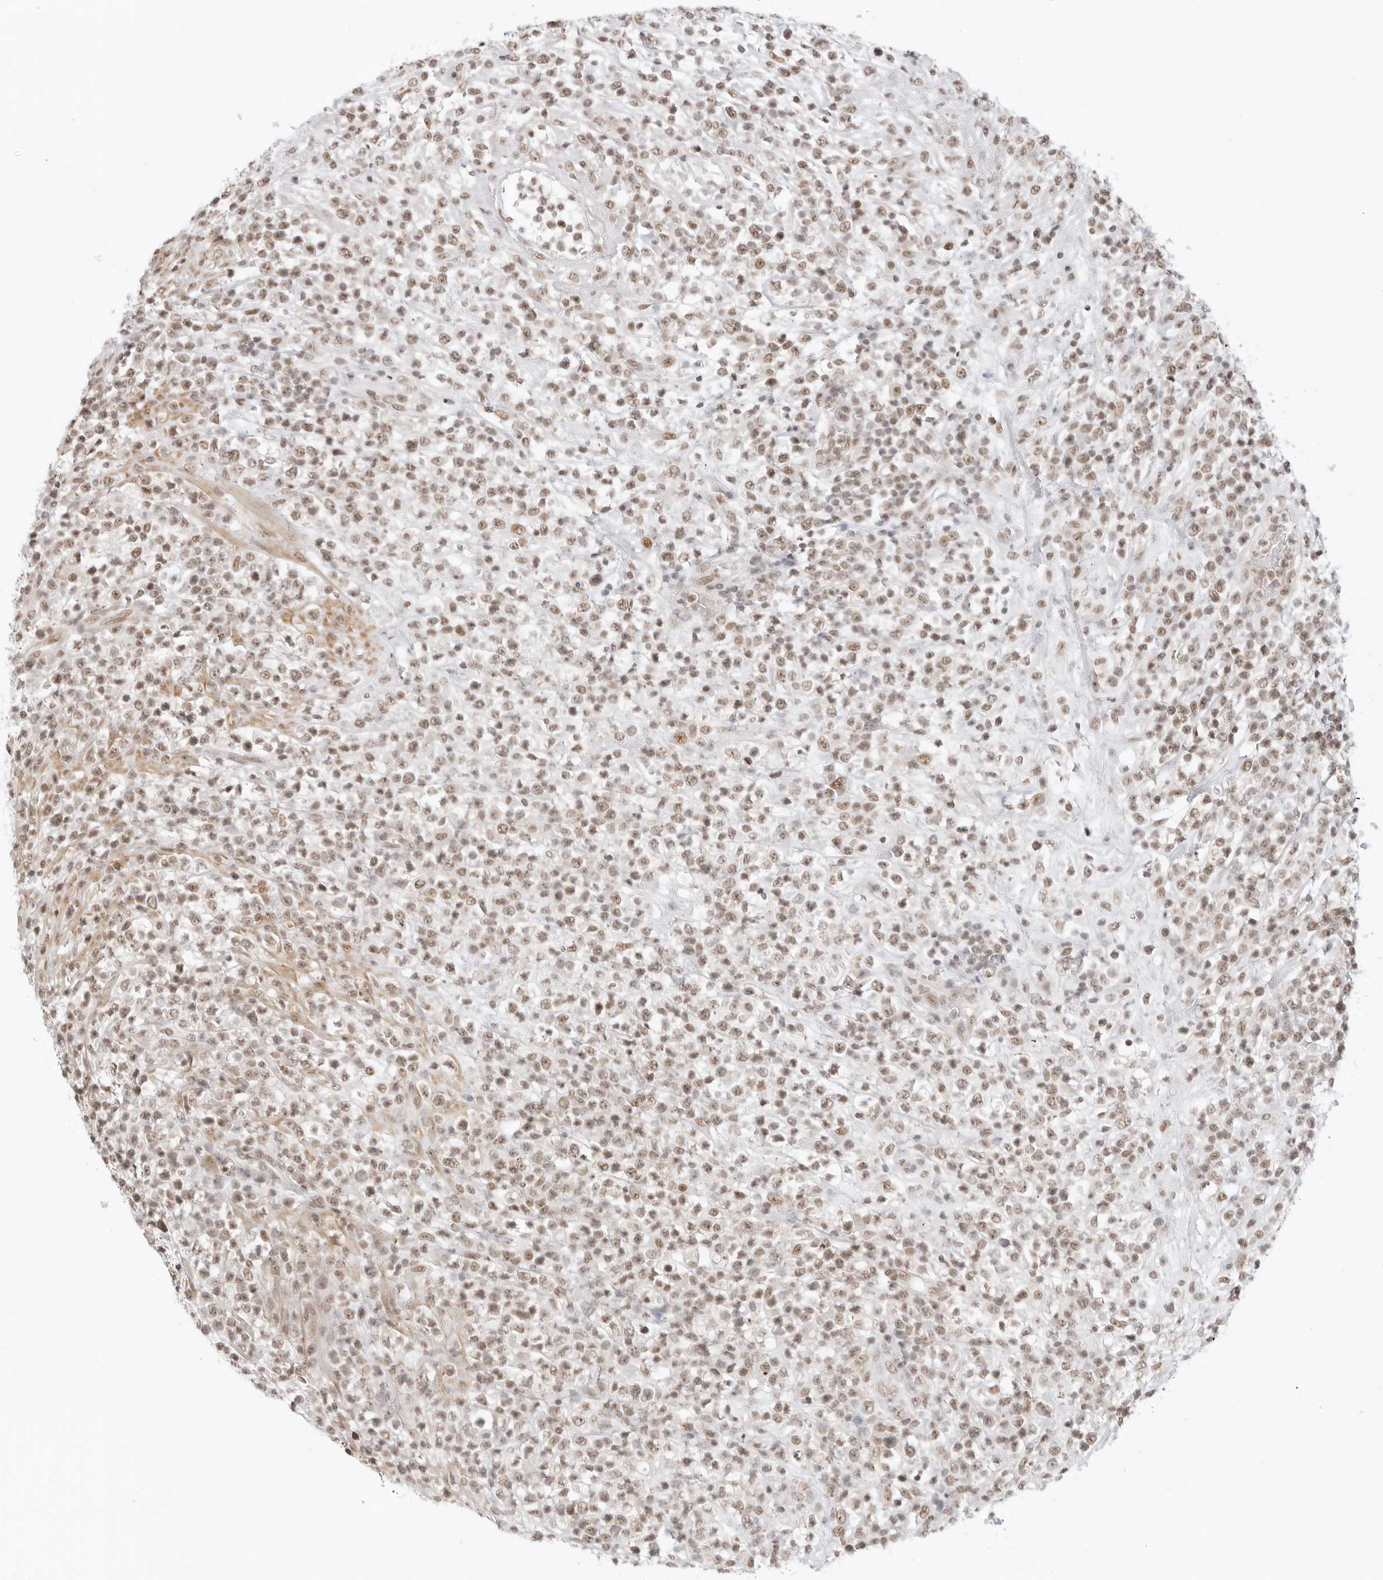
{"staining": {"intensity": "moderate", "quantity": ">75%", "location": "nuclear"}, "tissue": "lymphoma", "cell_type": "Tumor cells", "image_type": "cancer", "snomed": [{"axis": "morphology", "description": "Malignant lymphoma, non-Hodgkin's type, High grade"}, {"axis": "topography", "description": "Colon"}], "caption": "Immunohistochemical staining of human lymphoma reveals moderate nuclear protein positivity in about >75% of tumor cells.", "gene": "TCIM", "patient": {"sex": "female", "age": 53}}